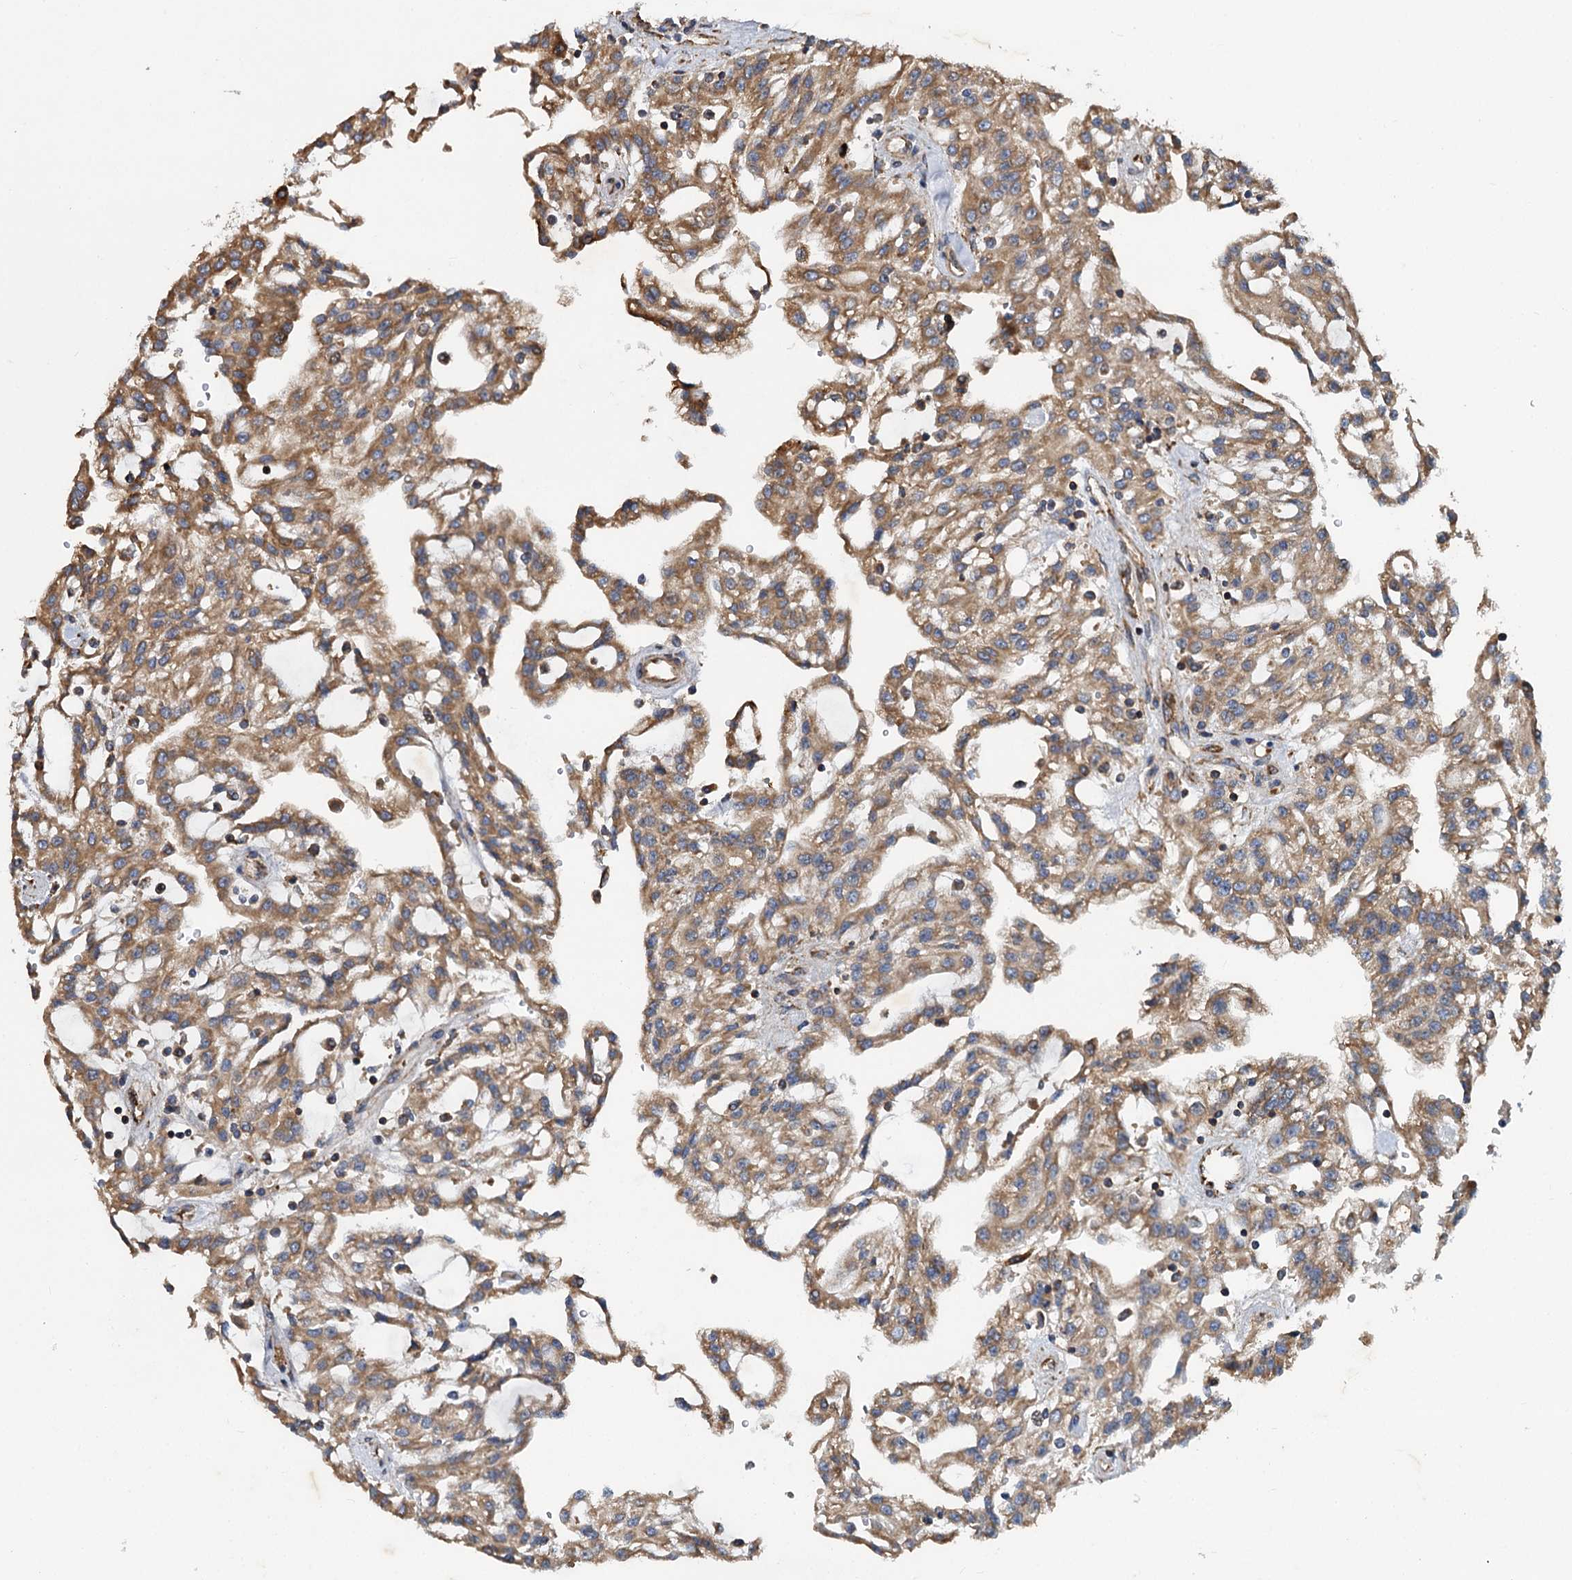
{"staining": {"intensity": "moderate", "quantity": ">75%", "location": "cytoplasmic/membranous"}, "tissue": "renal cancer", "cell_type": "Tumor cells", "image_type": "cancer", "snomed": [{"axis": "morphology", "description": "Adenocarcinoma, NOS"}, {"axis": "topography", "description": "Kidney"}], "caption": "Tumor cells display medium levels of moderate cytoplasmic/membranous positivity in about >75% of cells in human renal cancer (adenocarcinoma). The staining was performed using DAB (3,3'-diaminobenzidine) to visualize the protein expression in brown, while the nuclei were stained in blue with hematoxylin (Magnification: 20x).", "gene": "LINS1", "patient": {"sex": "male", "age": 63}}